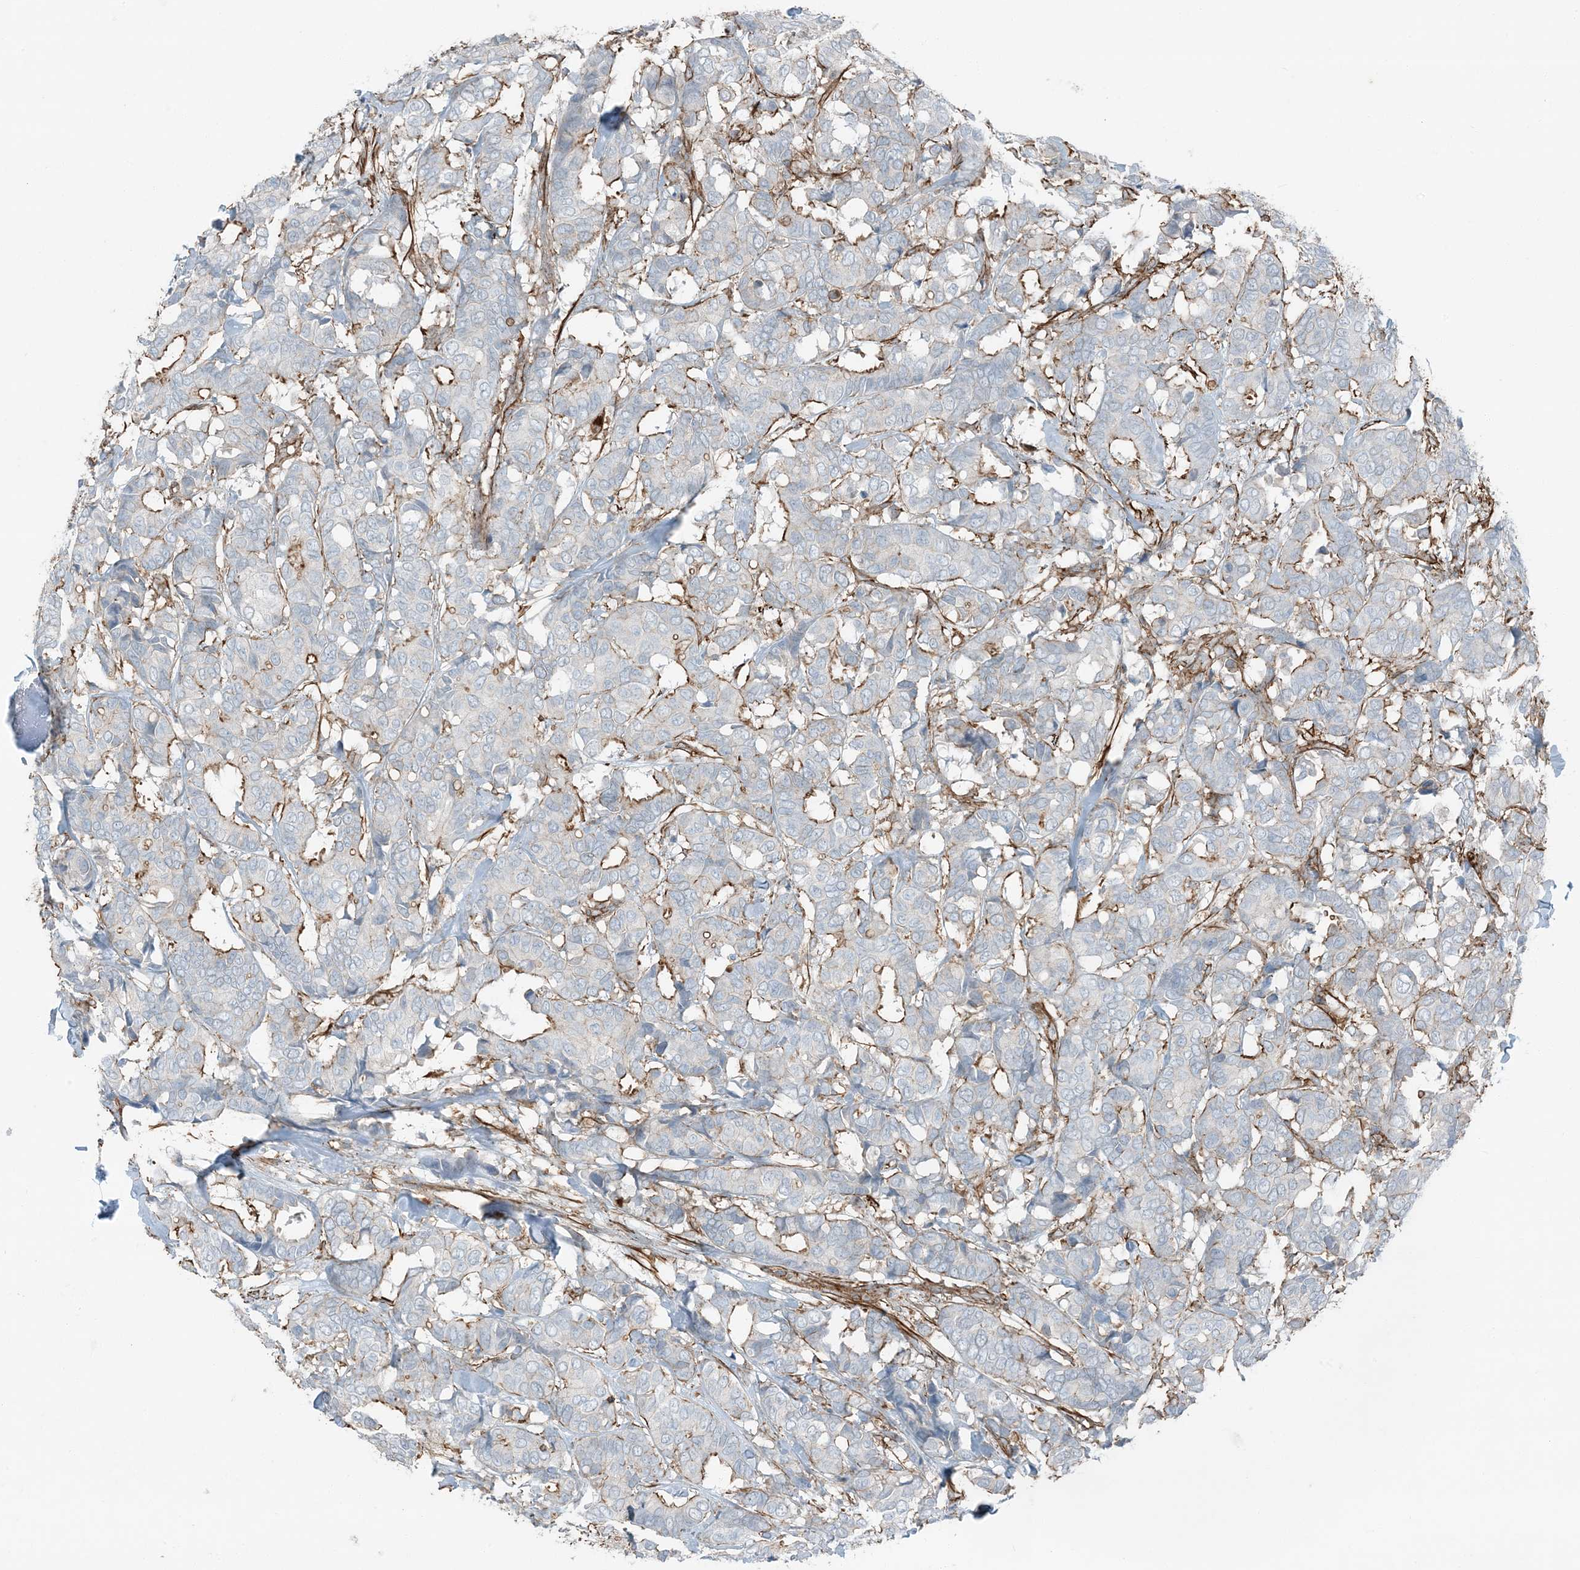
{"staining": {"intensity": "moderate", "quantity": "<25%", "location": "cytoplasmic/membranous"}, "tissue": "breast cancer", "cell_type": "Tumor cells", "image_type": "cancer", "snomed": [{"axis": "morphology", "description": "Duct carcinoma"}, {"axis": "topography", "description": "Breast"}], "caption": "Immunohistochemistry (IHC) photomicrograph of neoplastic tissue: human breast cancer stained using immunohistochemistry (IHC) shows low levels of moderate protein expression localized specifically in the cytoplasmic/membranous of tumor cells, appearing as a cytoplasmic/membranous brown color.", "gene": "APOBEC3C", "patient": {"sex": "female", "age": 87}}